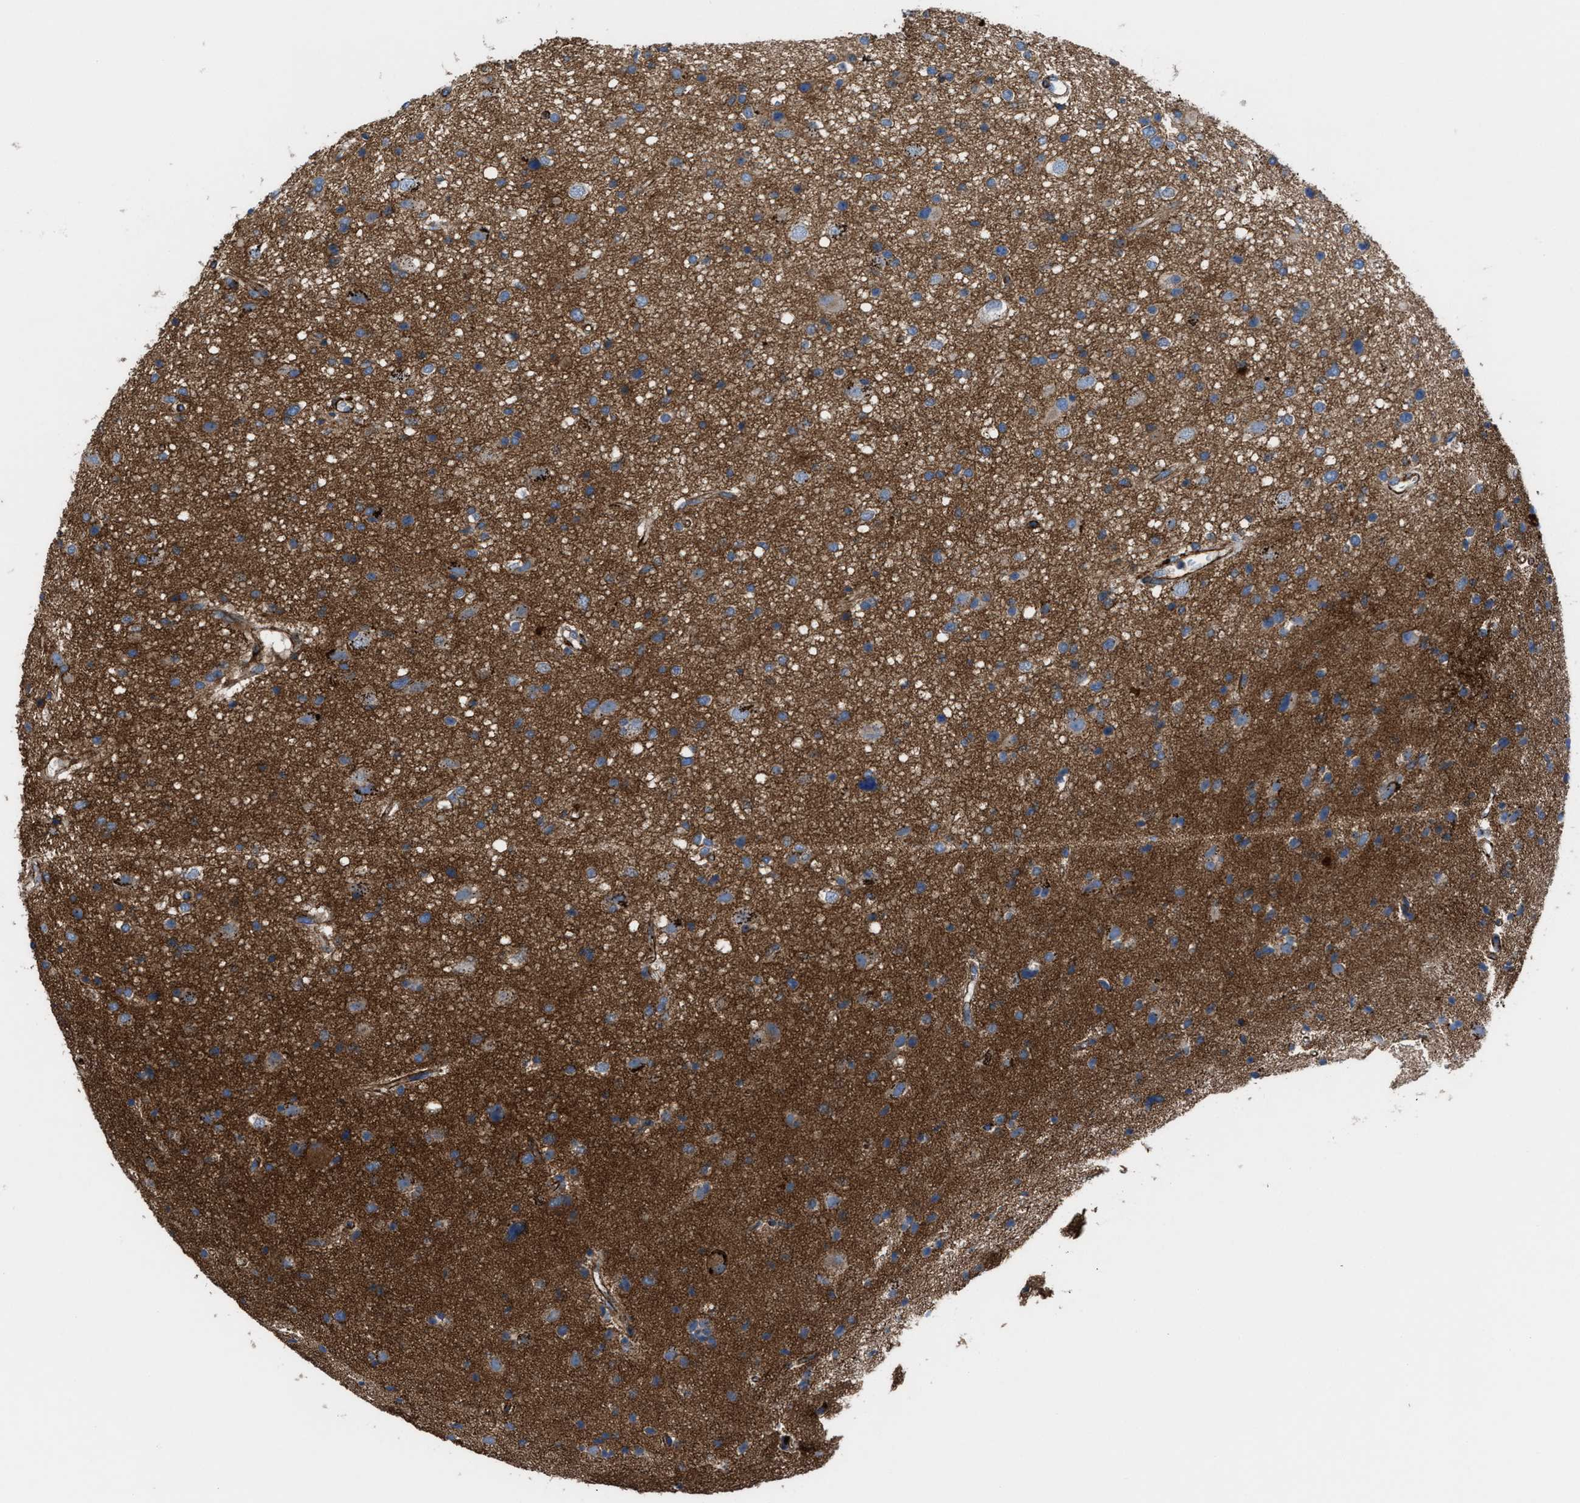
{"staining": {"intensity": "moderate", "quantity": ">75%", "location": "cytoplasmic/membranous"}, "tissue": "glioma", "cell_type": "Tumor cells", "image_type": "cancer", "snomed": [{"axis": "morphology", "description": "Glioma, malignant, High grade"}, {"axis": "topography", "description": "Brain"}], "caption": "High-power microscopy captured an immunohistochemistry (IHC) micrograph of glioma, revealing moderate cytoplasmic/membranous staining in approximately >75% of tumor cells. (DAB = brown stain, brightfield microscopy at high magnification).", "gene": "AGPAT2", "patient": {"sex": "male", "age": 33}}